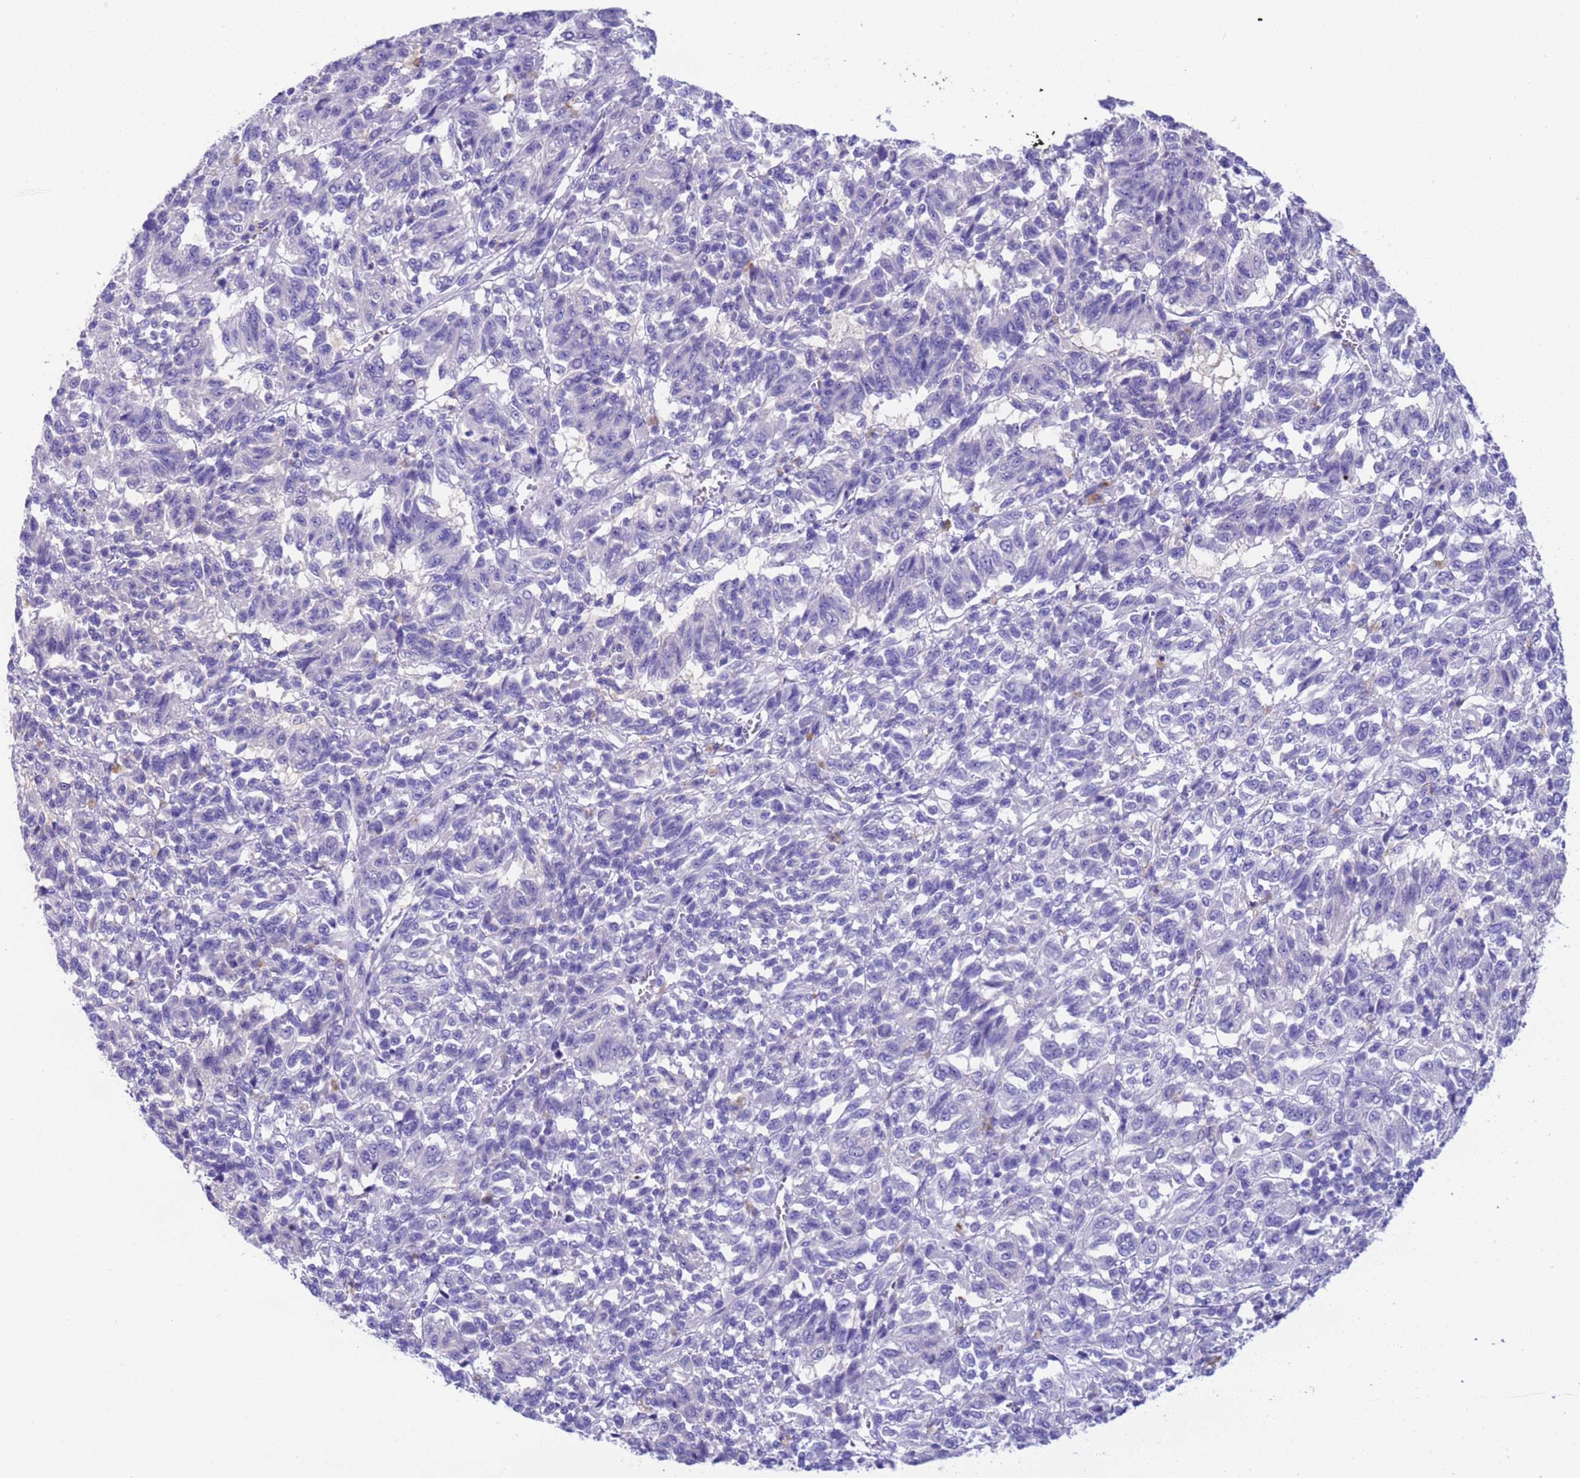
{"staining": {"intensity": "negative", "quantity": "none", "location": "none"}, "tissue": "melanoma", "cell_type": "Tumor cells", "image_type": "cancer", "snomed": [{"axis": "morphology", "description": "Malignant melanoma, Metastatic site"}, {"axis": "topography", "description": "Lung"}], "caption": "Immunohistochemistry image of human melanoma stained for a protein (brown), which demonstrates no expression in tumor cells.", "gene": "USP38", "patient": {"sex": "male", "age": 64}}